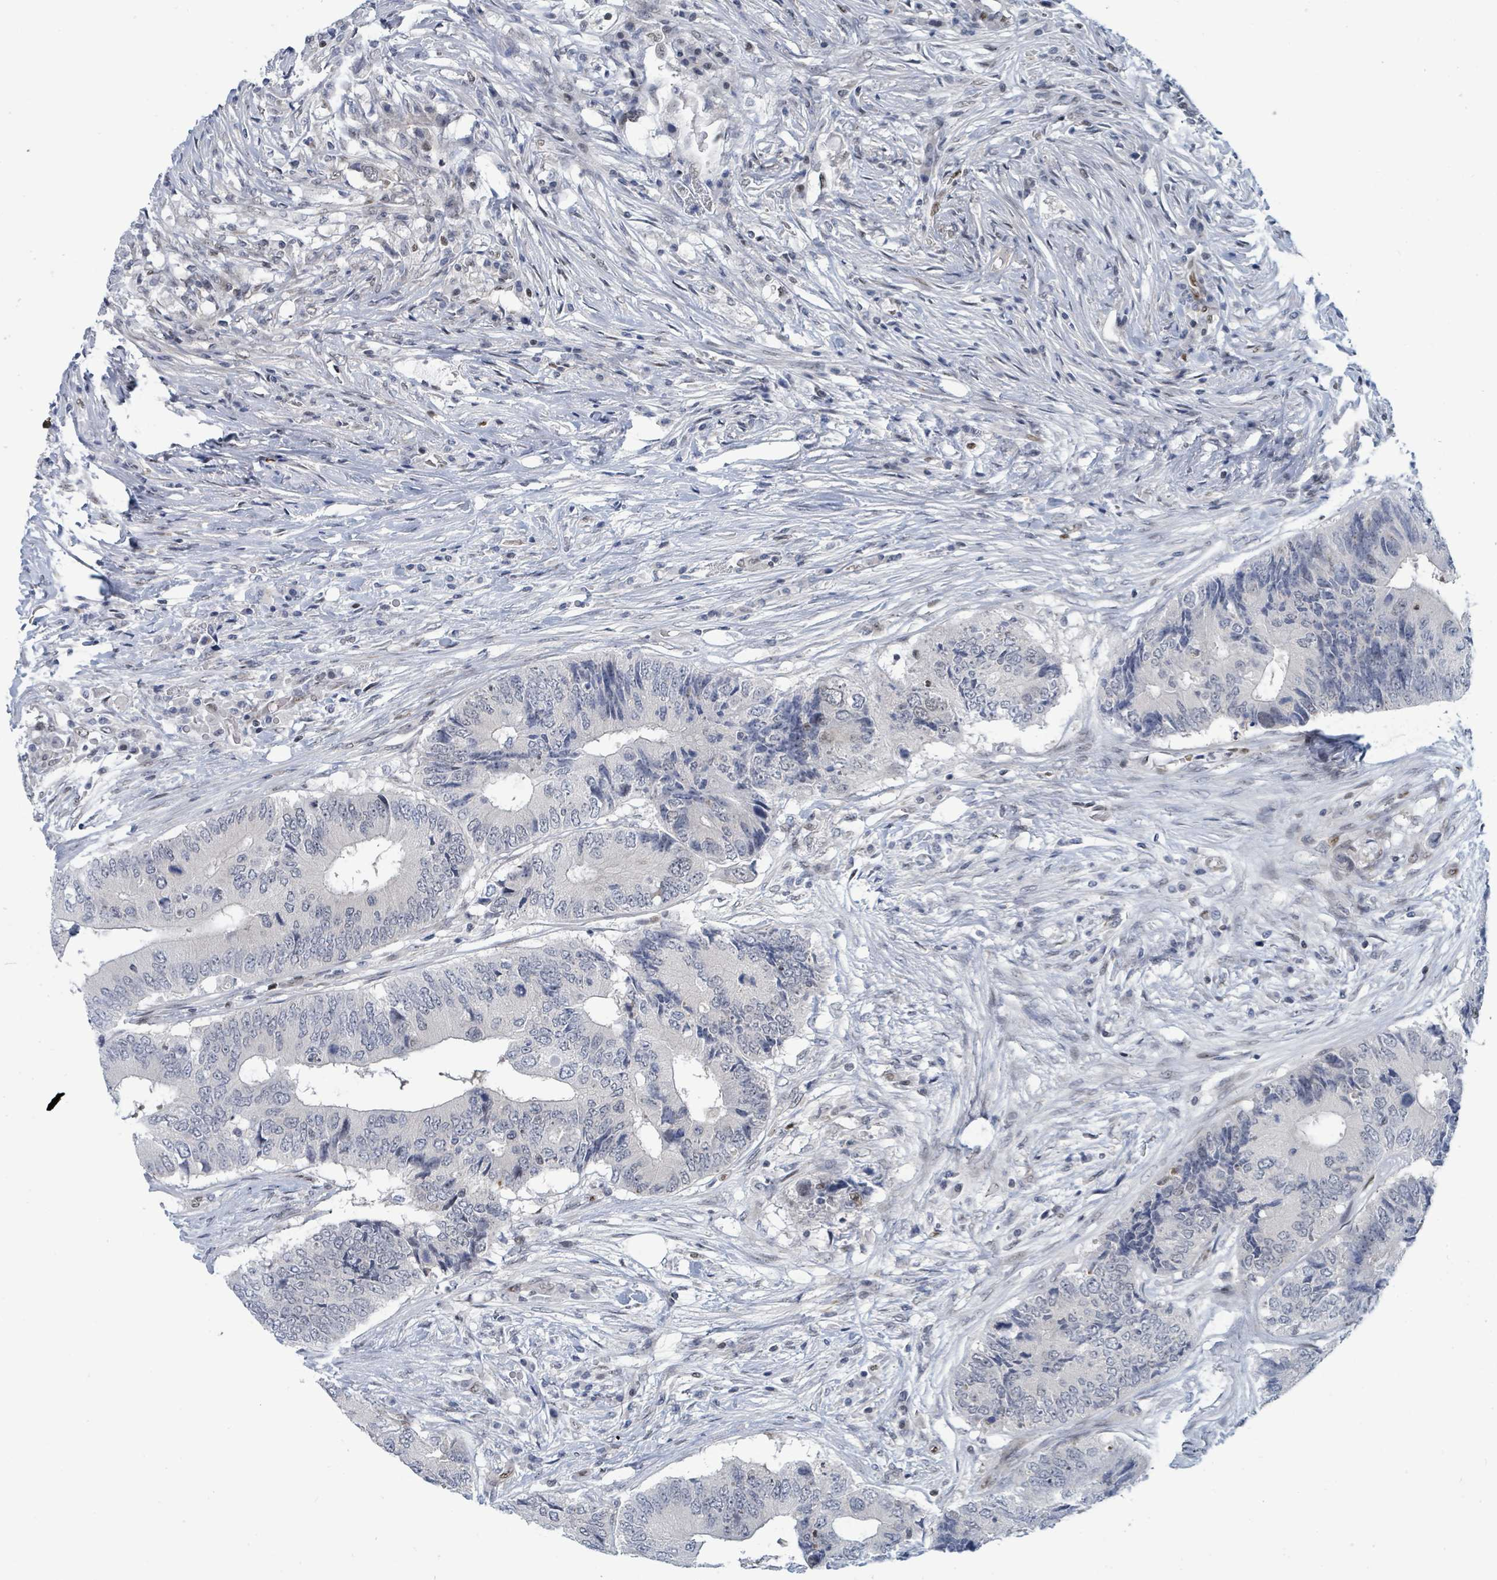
{"staining": {"intensity": "negative", "quantity": "none", "location": "none"}, "tissue": "colorectal cancer", "cell_type": "Tumor cells", "image_type": "cancer", "snomed": [{"axis": "morphology", "description": "Adenocarcinoma, NOS"}, {"axis": "topography", "description": "Colon"}], "caption": "Colorectal cancer (adenocarcinoma) stained for a protein using IHC exhibits no staining tumor cells.", "gene": "SUMO4", "patient": {"sex": "male", "age": 71}}